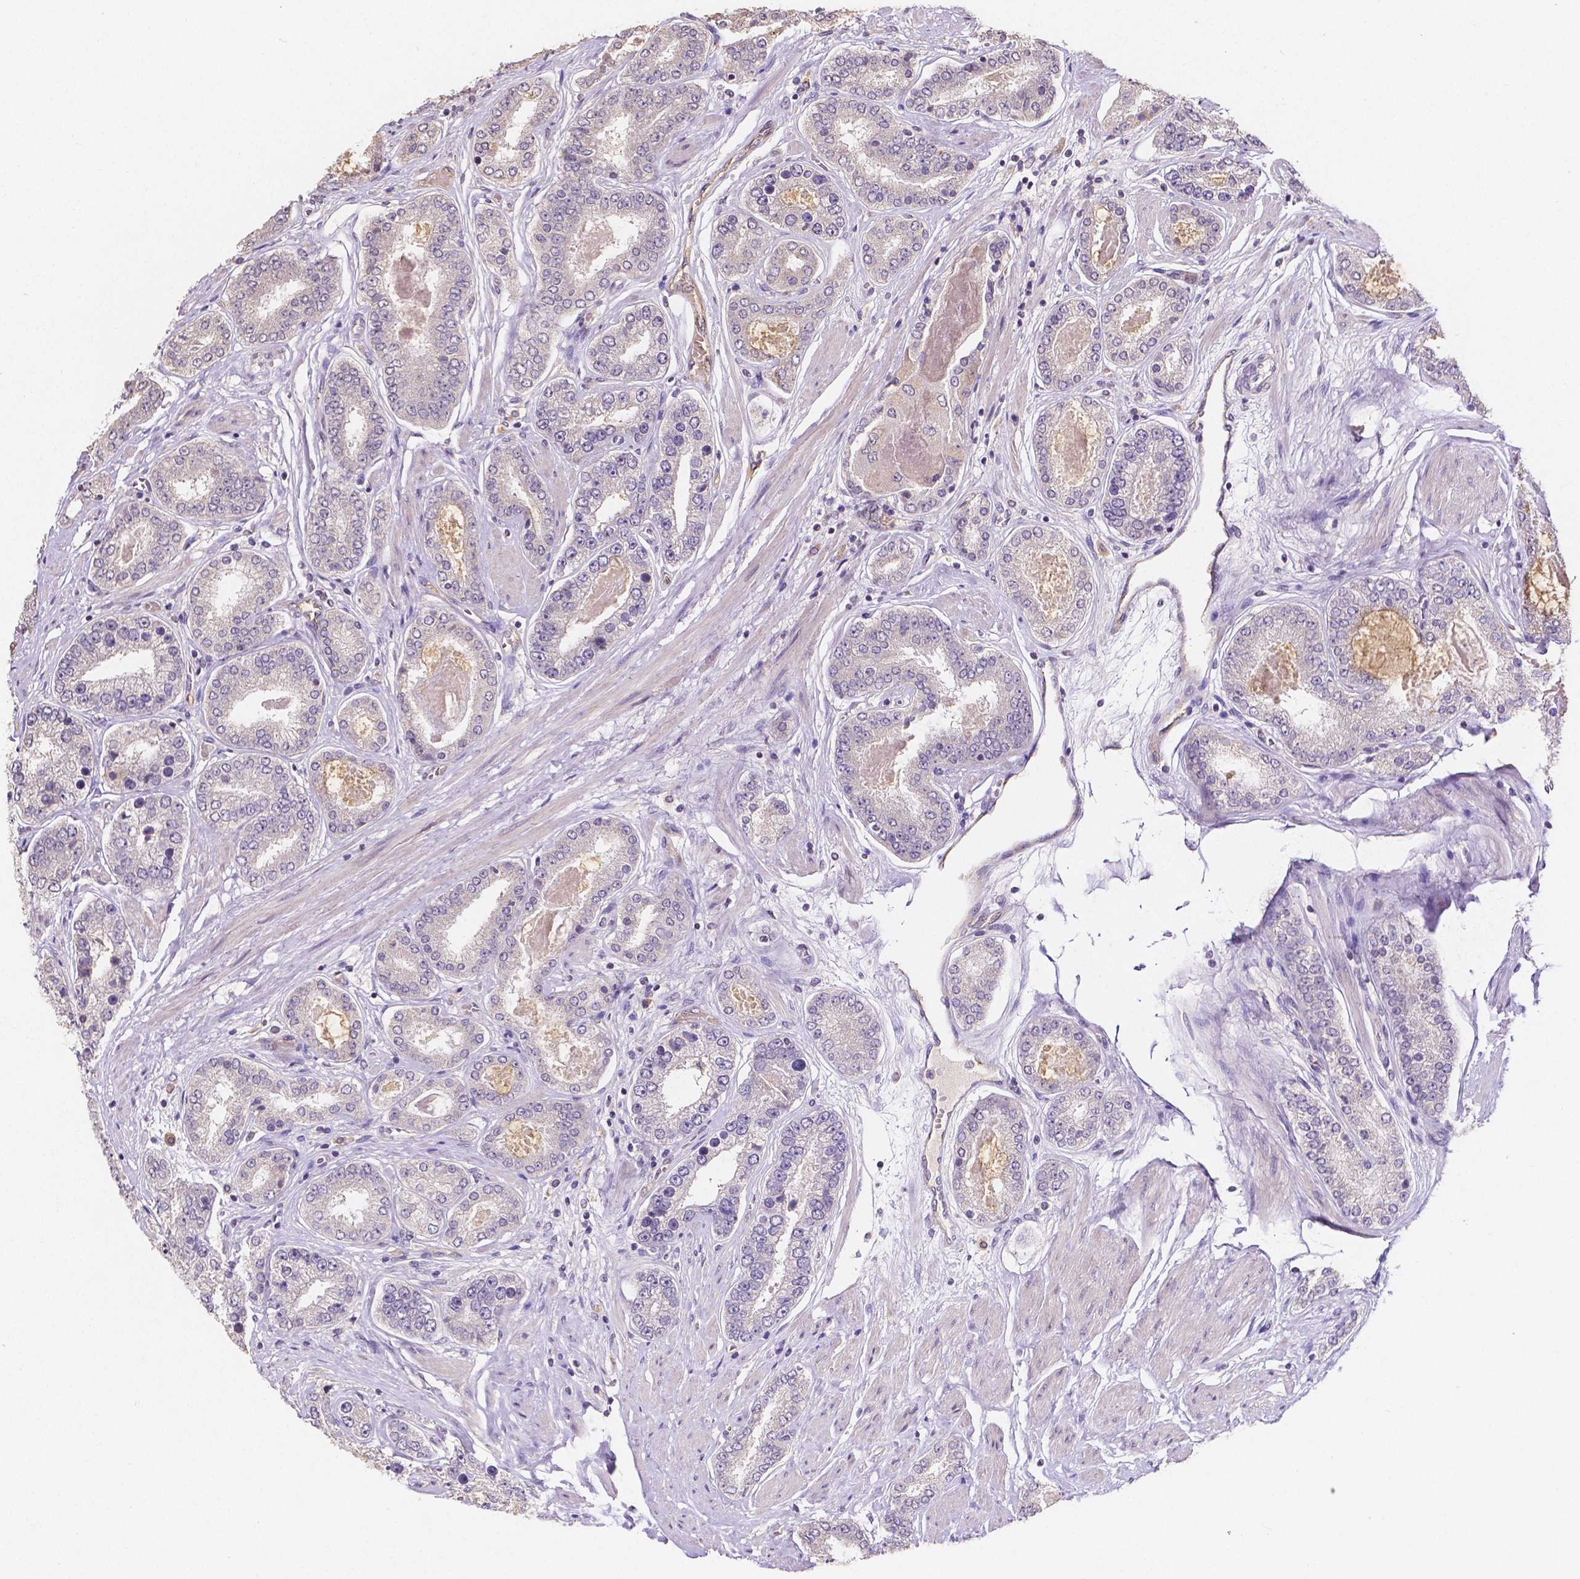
{"staining": {"intensity": "negative", "quantity": "none", "location": "none"}, "tissue": "prostate cancer", "cell_type": "Tumor cells", "image_type": "cancer", "snomed": [{"axis": "morphology", "description": "Adenocarcinoma, High grade"}, {"axis": "topography", "description": "Prostate"}], "caption": "Immunohistochemistry histopathology image of human prostate cancer (adenocarcinoma (high-grade)) stained for a protein (brown), which reveals no expression in tumor cells. The staining was performed using DAB (3,3'-diaminobenzidine) to visualize the protein expression in brown, while the nuclei were stained in blue with hematoxylin (Magnification: 20x).", "gene": "ELAVL2", "patient": {"sex": "male", "age": 63}}